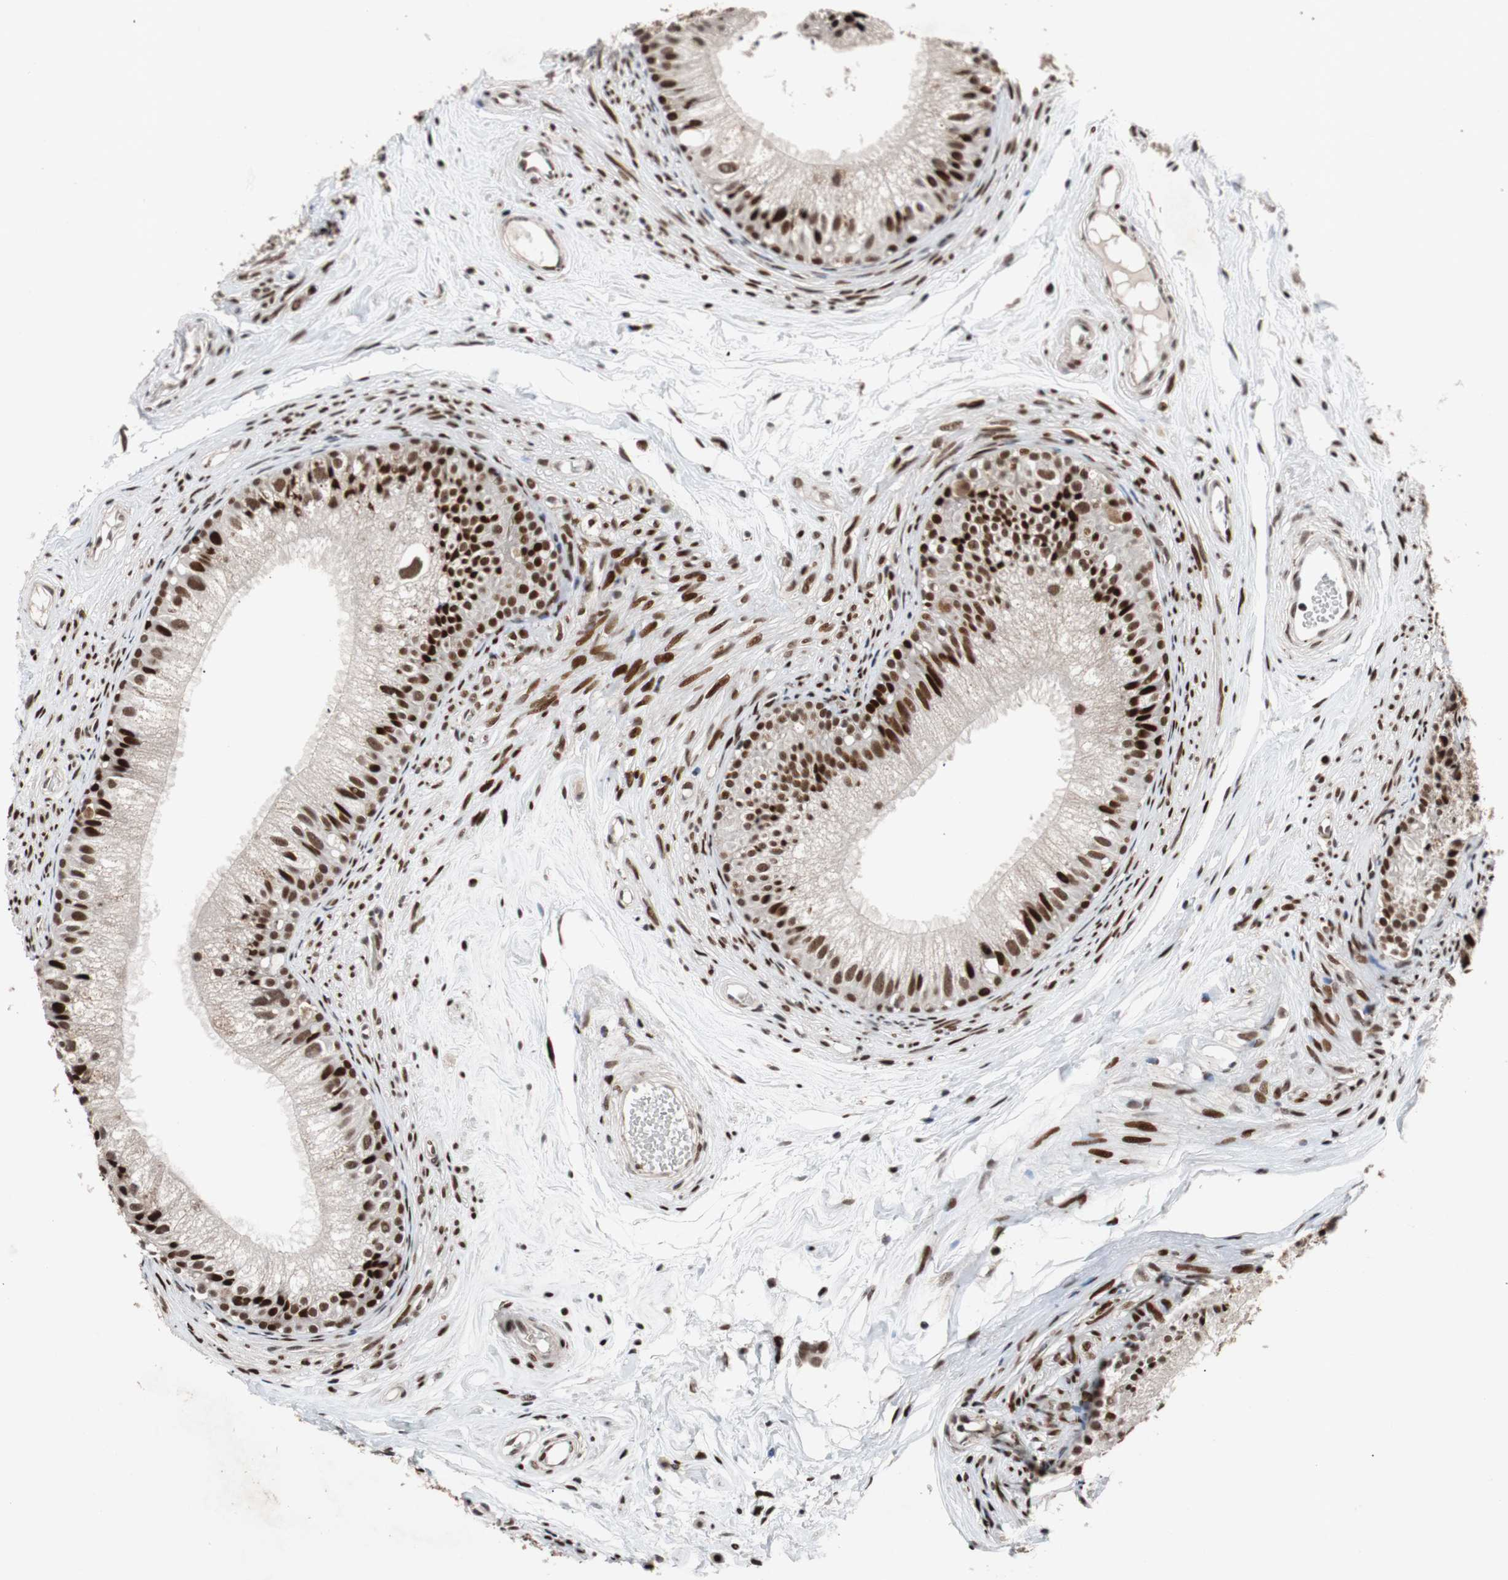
{"staining": {"intensity": "strong", "quantity": ">75%", "location": "nuclear"}, "tissue": "epididymis", "cell_type": "Glandular cells", "image_type": "normal", "snomed": [{"axis": "morphology", "description": "Normal tissue, NOS"}, {"axis": "topography", "description": "Epididymis"}], "caption": "Immunohistochemistry (DAB) staining of unremarkable human epididymis exhibits strong nuclear protein positivity in about >75% of glandular cells.", "gene": "NBL1", "patient": {"sex": "male", "age": 56}}